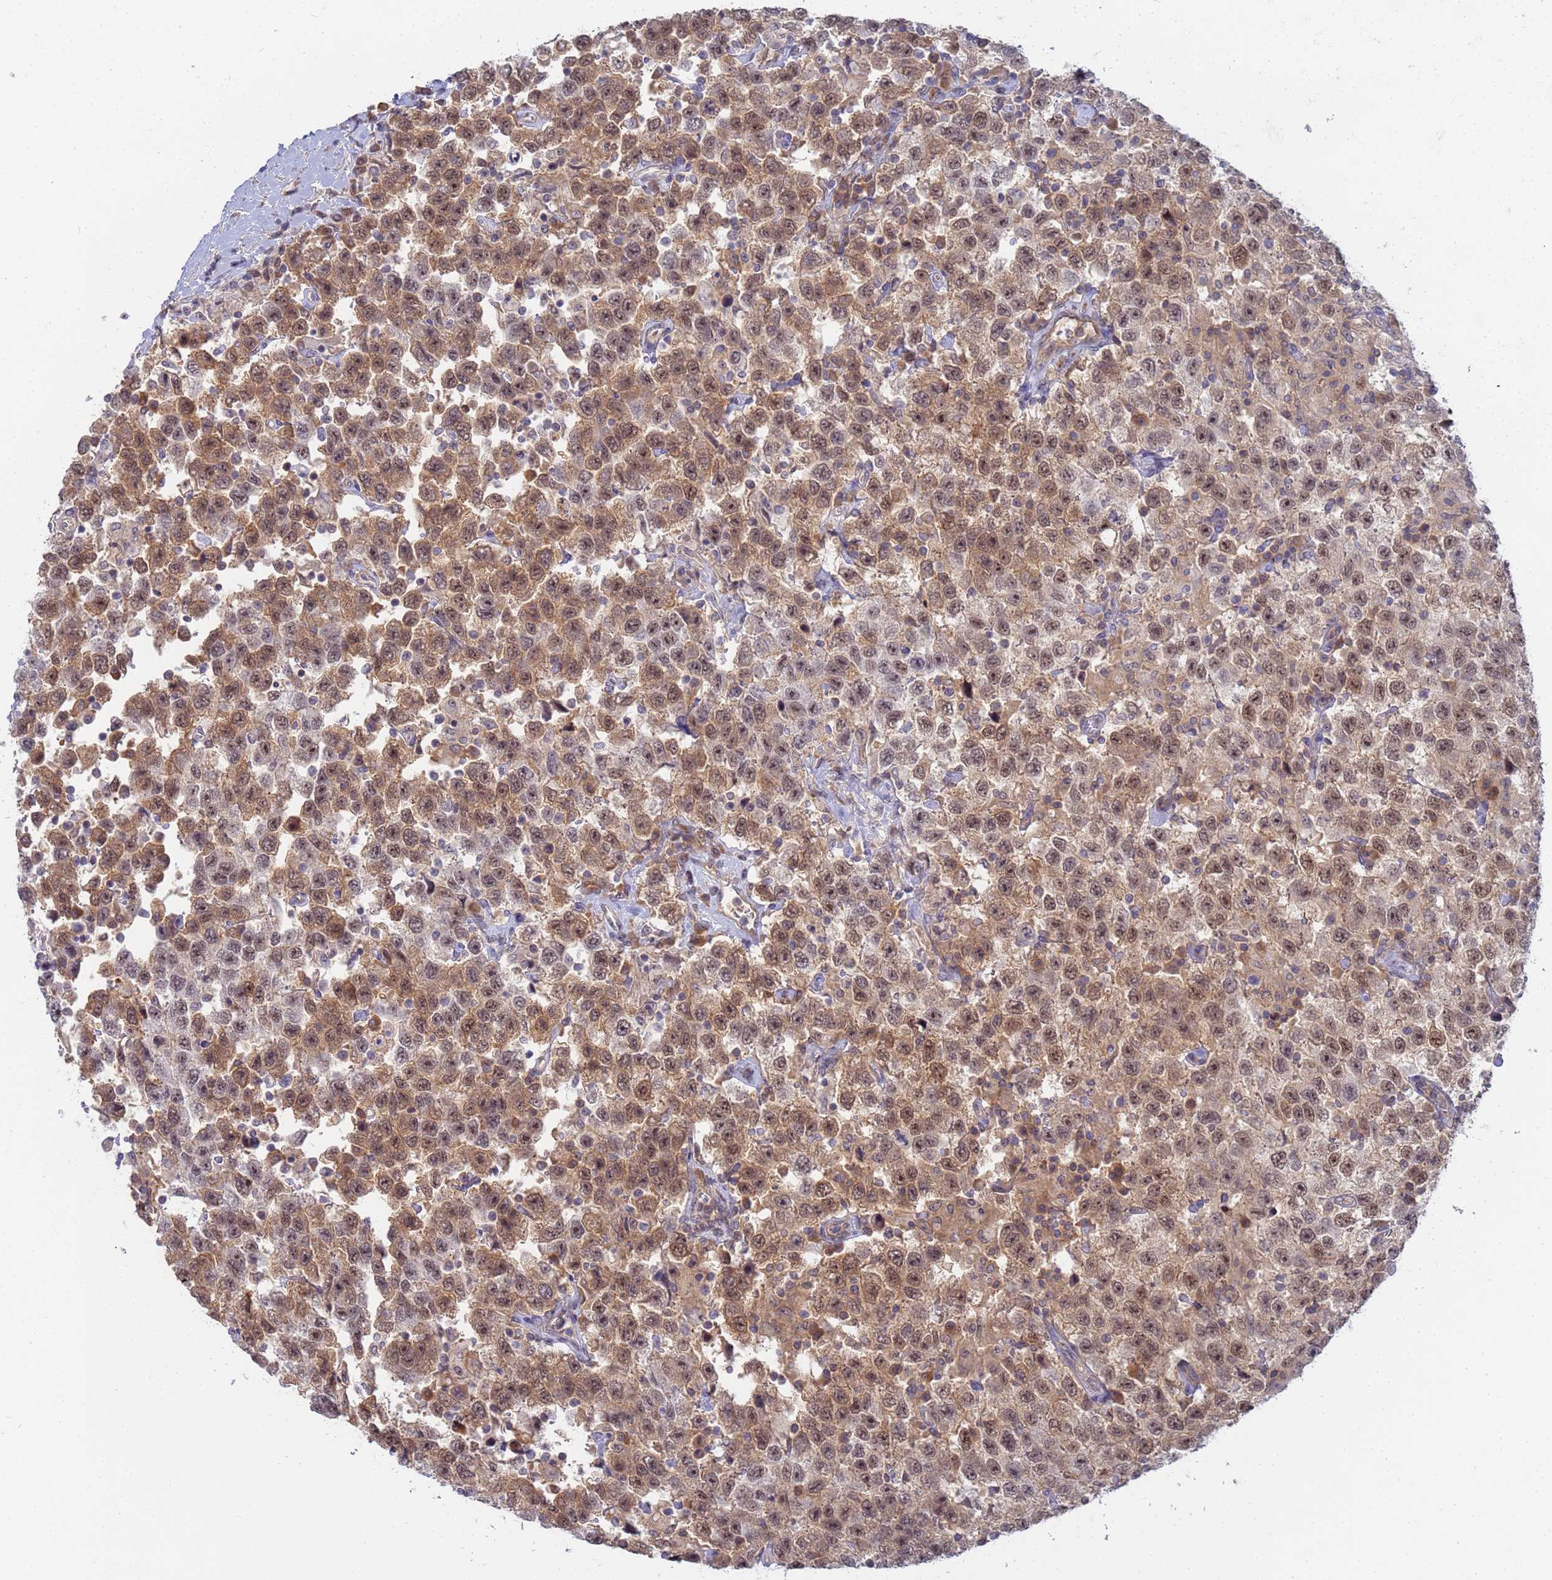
{"staining": {"intensity": "moderate", "quantity": ">75%", "location": "cytoplasmic/membranous,nuclear"}, "tissue": "testis cancer", "cell_type": "Tumor cells", "image_type": "cancer", "snomed": [{"axis": "morphology", "description": "Seminoma, NOS"}, {"axis": "topography", "description": "Testis"}], "caption": "A brown stain labels moderate cytoplasmic/membranous and nuclear positivity of a protein in testis cancer (seminoma) tumor cells.", "gene": "SHARPIN", "patient": {"sex": "male", "age": 41}}